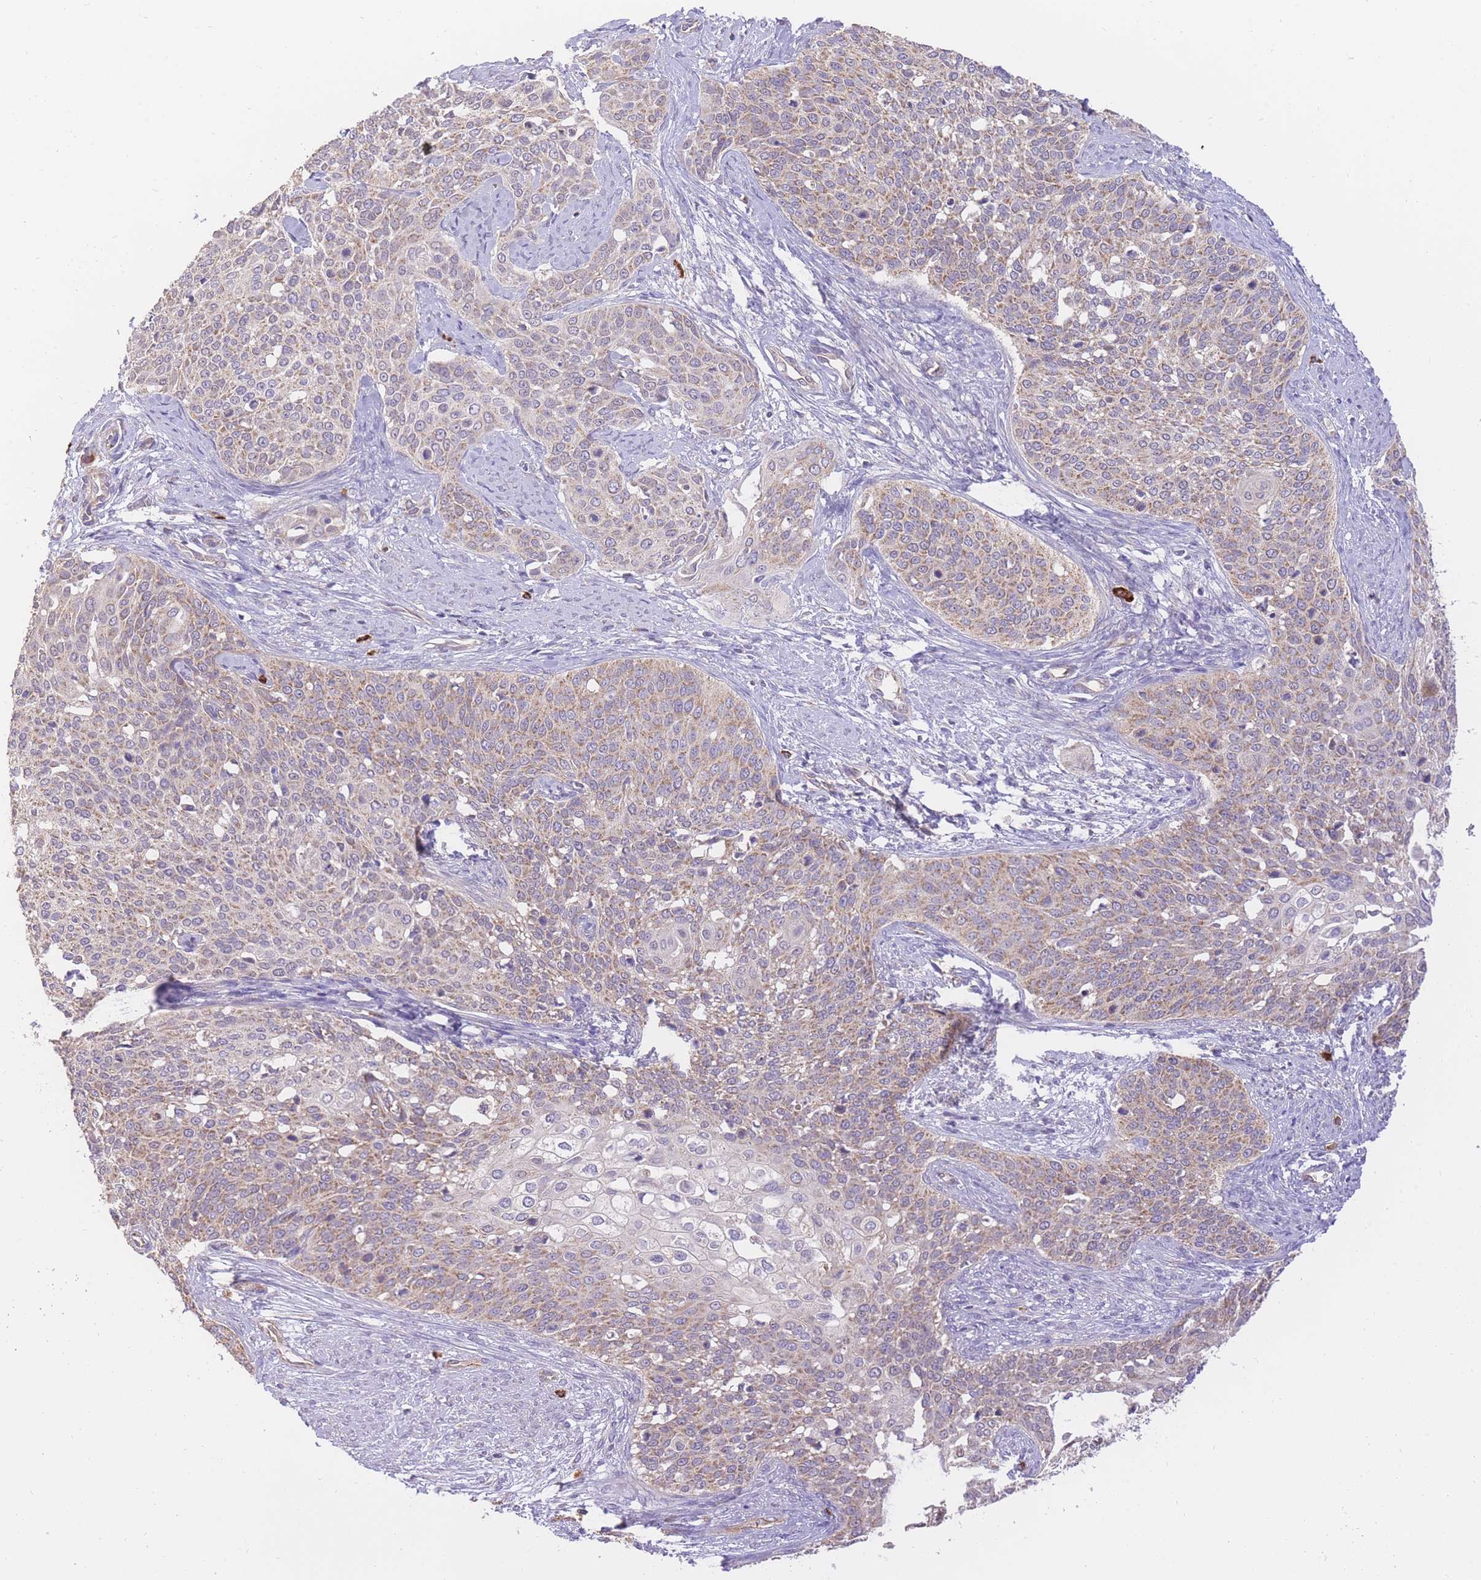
{"staining": {"intensity": "moderate", "quantity": ">75%", "location": "cytoplasmic/membranous"}, "tissue": "cervical cancer", "cell_type": "Tumor cells", "image_type": "cancer", "snomed": [{"axis": "morphology", "description": "Squamous cell carcinoma, NOS"}, {"axis": "topography", "description": "Cervix"}], "caption": "Protein expression analysis of cervical squamous cell carcinoma reveals moderate cytoplasmic/membranous staining in about >75% of tumor cells. The staining is performed using DAB brown chromogen to label protein expression. The nuclei are counter-stained blue using hematoxylin.", "gene": "PREP", "patient": {"sex": "female", "age": 44}}